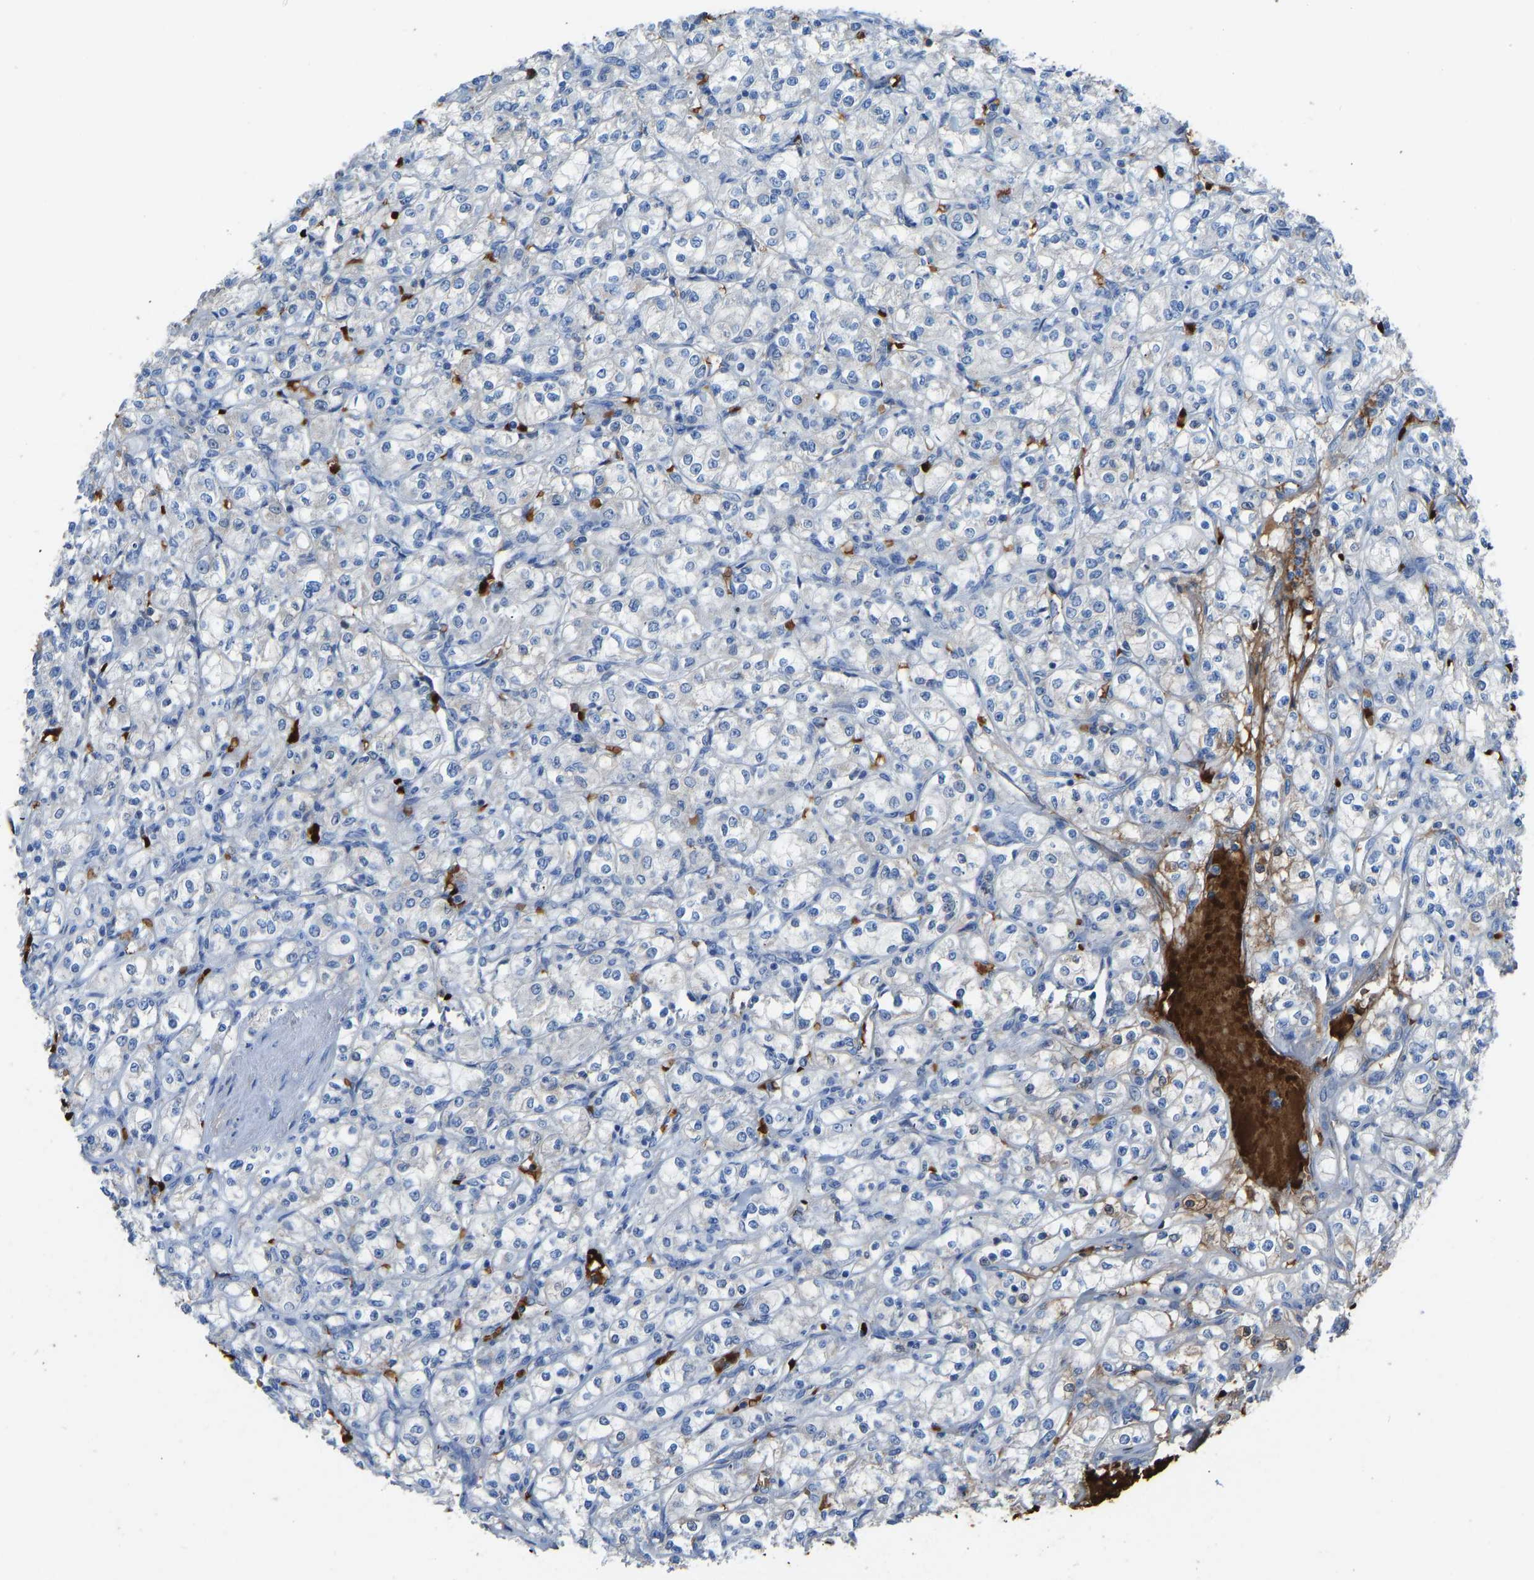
{"staining": {"intensity": "negative", "quantity": "none", "location": "none"}, "tissue": "renal cancer", "cell_type": "Tumor cells", "image_type": "cancer", "snomed": [{"axis": "morphology", "description": "Adenocarcinoma, NOS"}, {"axis": "topography", "description": "Kidney"}], "caption": "Adenocarcinoma (renal) was stained to show a protein in brown. There is no significant positivity in tumor cells.", "gene": "PIGS", "patient": {"sex": "male", "age": 77}}